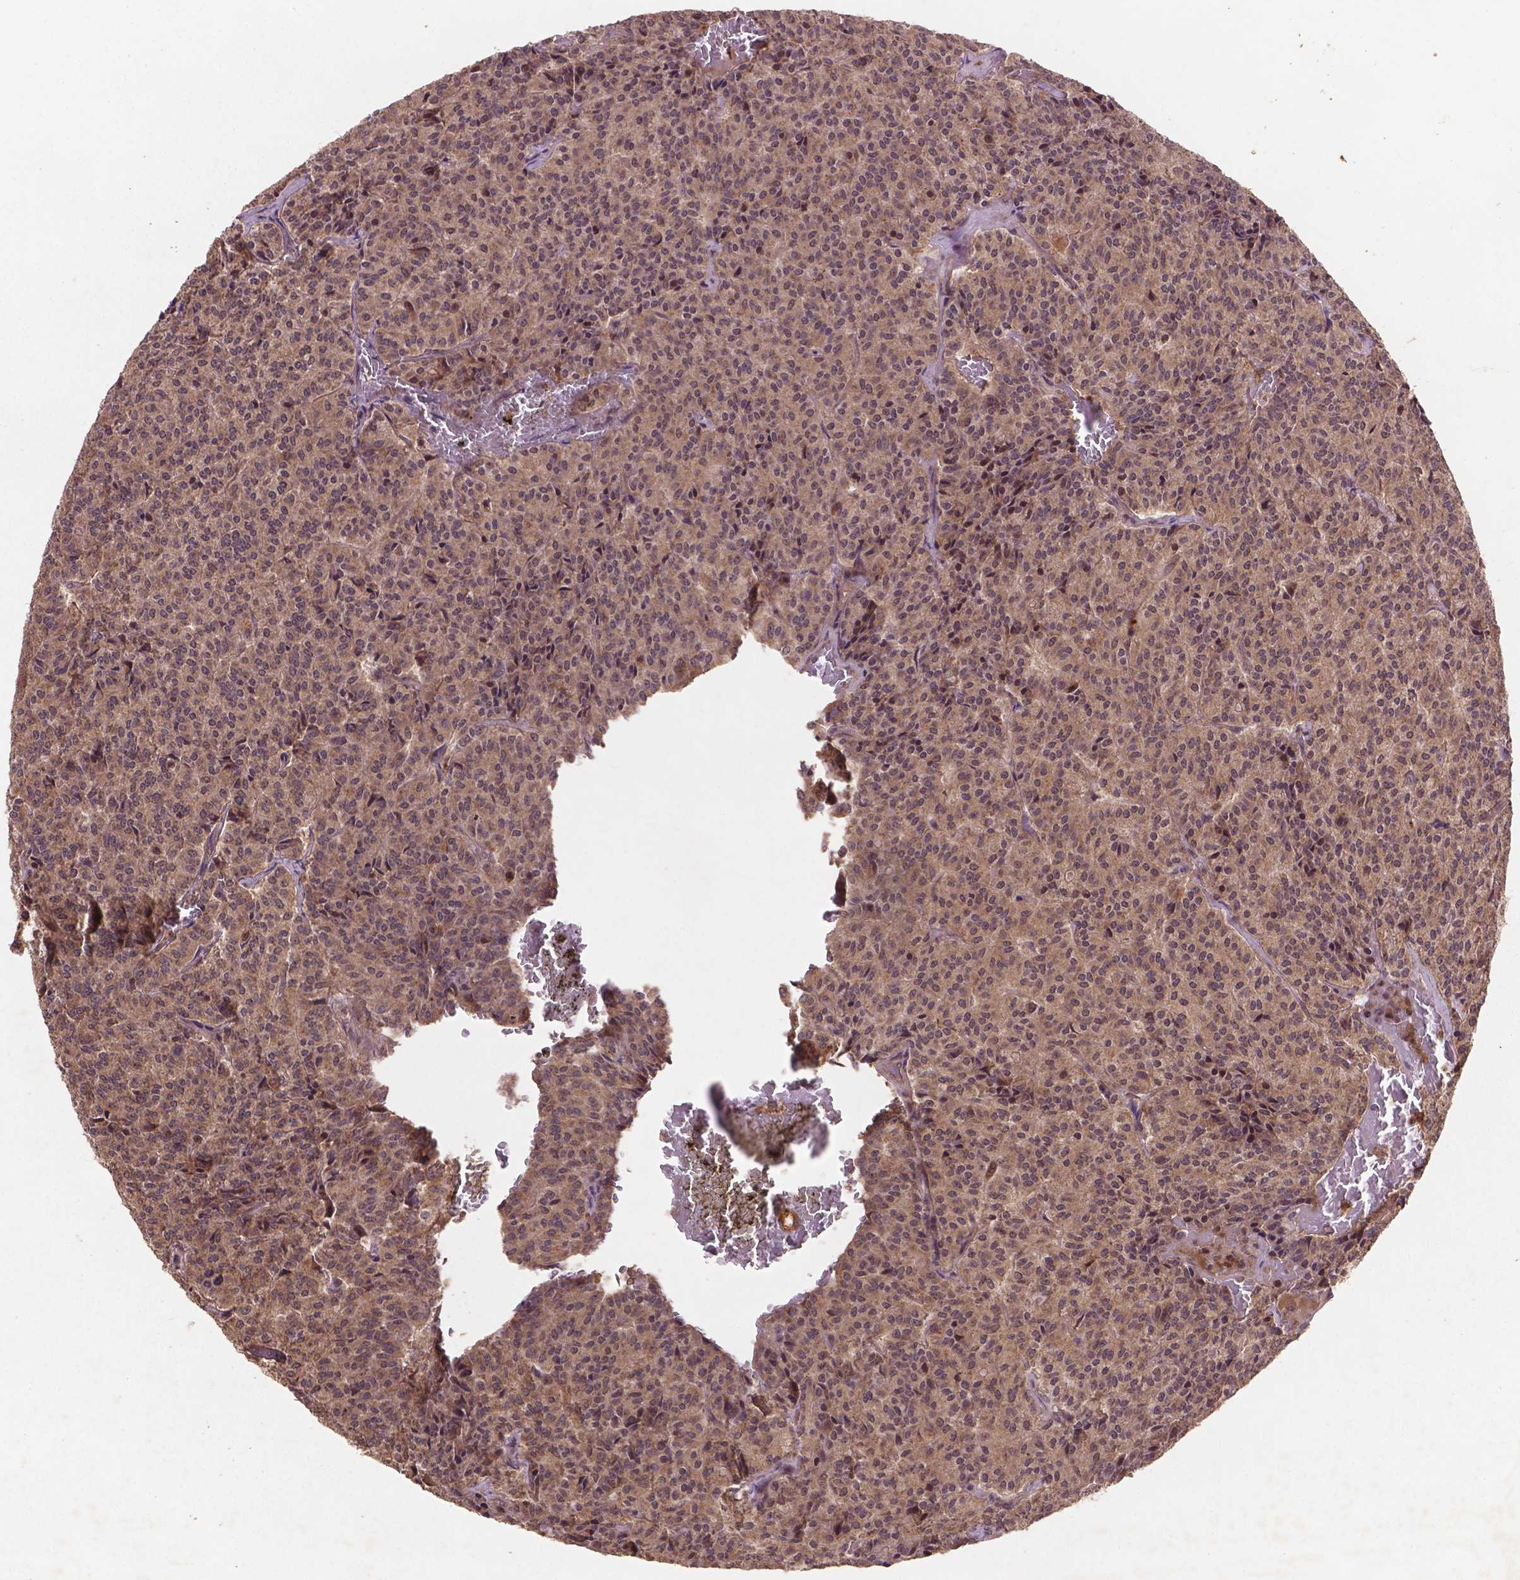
{"staining": {"intensity": "moderate", "quantity": ">75%", "location": "cytoplasmic/membranous,nuclear"}, "tissue": "carcinoid", "cell_type": "Tumor cells", "image_type": "cancer", "snomed": [{"axis": "morphology", "description": "Carcinoid, malignant, NOS"}, {"axis": "topography", "description": "Lung"}], "caption": "Tumor cells show medium levels of moderate cytoplasmic/membranous and nuclear expression in about >75% of cells in human carcinoid (malignant). (DAB (3,3'-diaminobenzidine) = brown stain, brightfield microscopy at high magnification).", "gene": "NIPAL2", "patient": {"sex": "male", "age": 70}}